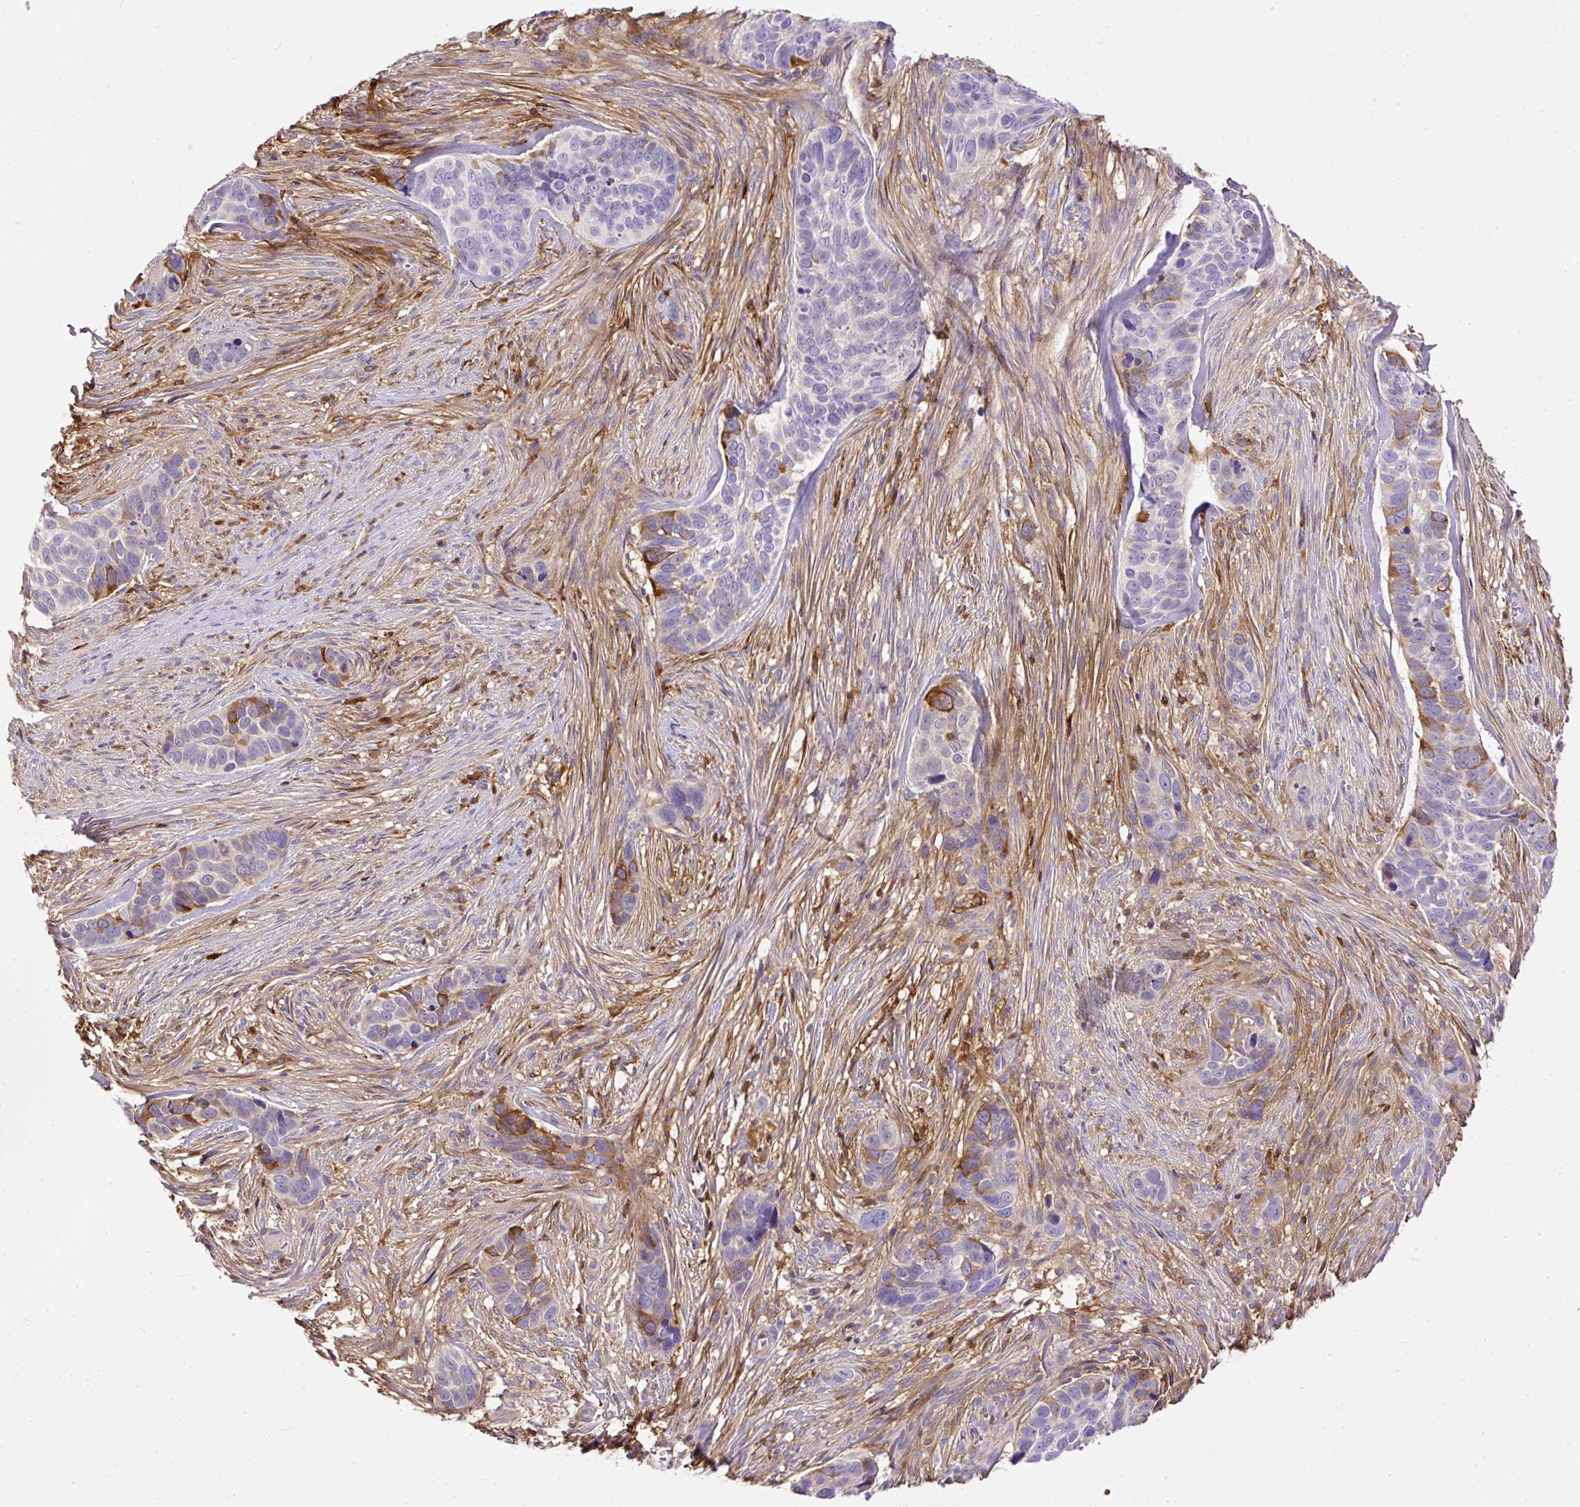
{"staining": {"intensity": "negative", "quantity": "none", "location": "none"}, "tissue": "skin cancer", "cell_type": "Tumor cells", "image_type": "cancer", "snomed": [{"axis": "morphology", "description": "Basal cell carcinoma"}, {"axis": "topography", "description": "Skin"}], "caption": "Immunohistochemical staining of skin cancer (basal cell carcinoma) exhibits no significant expression in tumor cells.", "gene": "CLEC3B", "patient": {"sex": "female", "age": 82}}